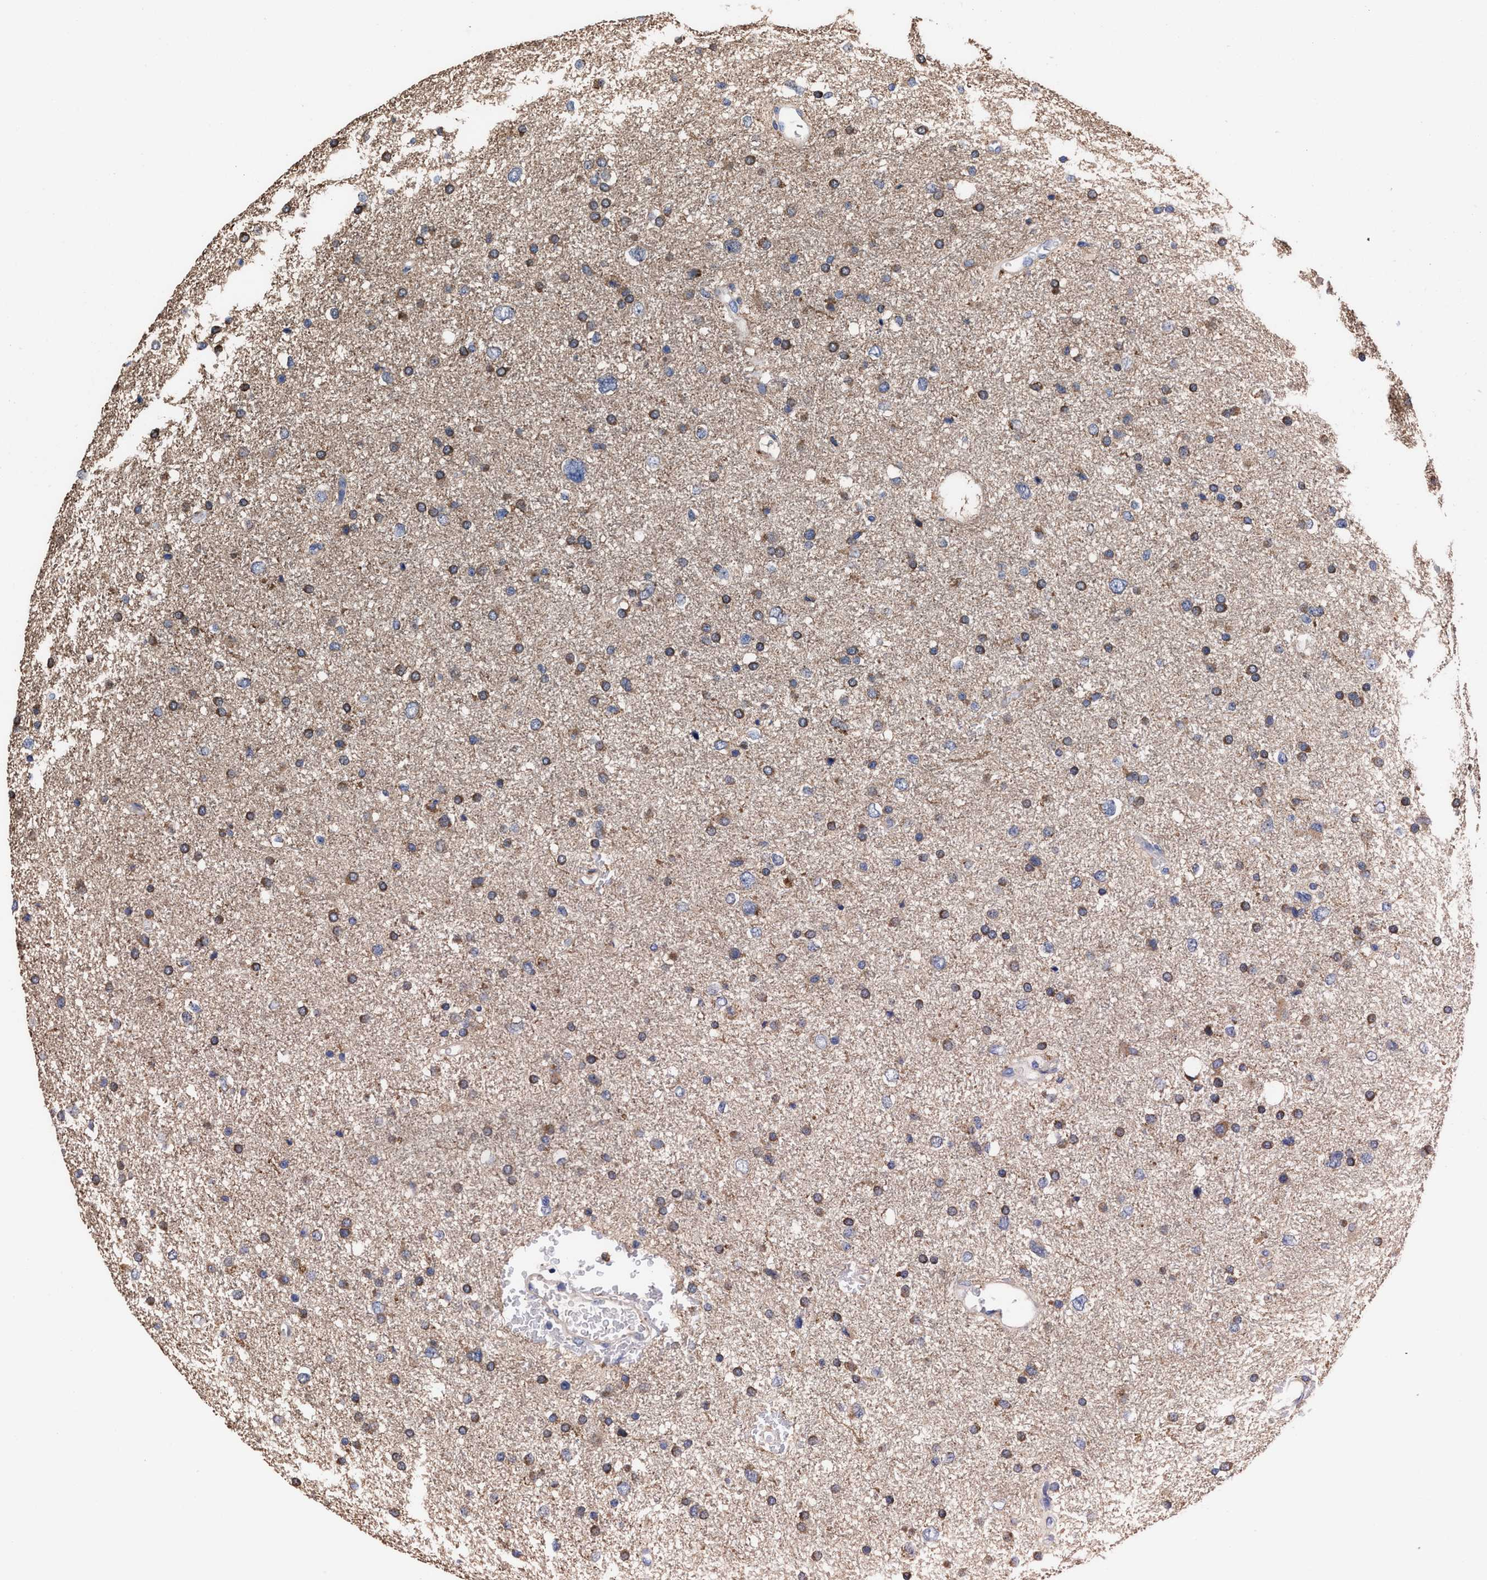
{"staining": {"intensity": "moderate", "quantity": ">75%", "location": "cytoplasmic/membranous"}, "tissue": "glioma", "cell_type": "Tumor cells", "image_type": "cancer", "snomed": [{"axis": "morphology", "description": "Glioma, malignant, Low grade"}, {"axis": "topography", "description": "Brain"}], "caption": "Immunohistochemistry (IHC) staining of glioma, which displays medium levels of moderate cytoplasmic/membranous expression in about >75% of tumor cells indicating moderate cytoplasmic/membranous protein positivity. The staining was performed using DAB (3,3'-diaminobenzidine) (brown) for protein detection and nuclei were counterstained in hematoxylin (blue).", "gene": "TMEM30A", "patient": {"sex": "female", "age": 37}}